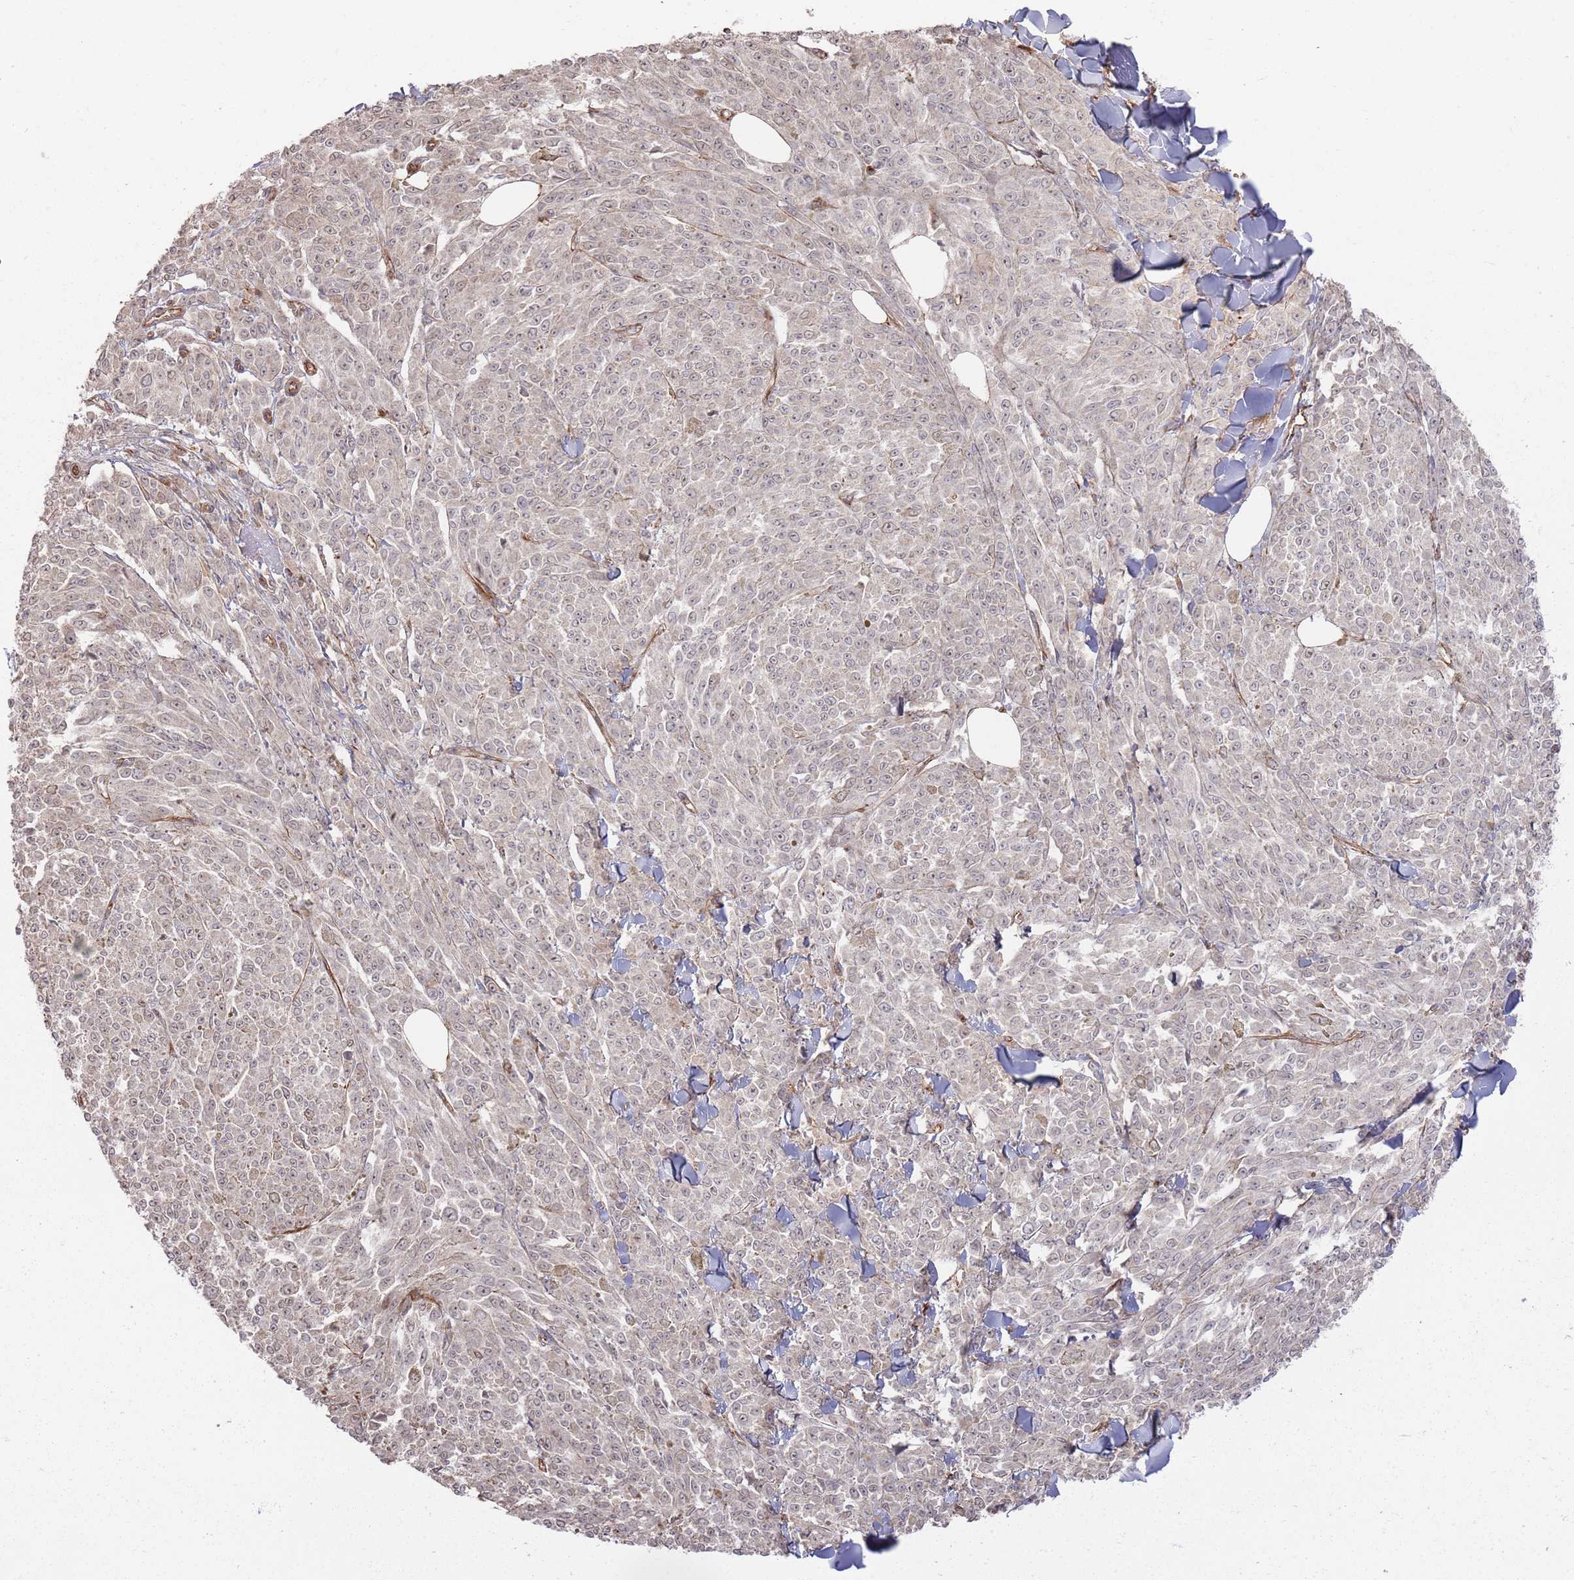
{"staining": {"intensity": "negative", "quantity": "none", "location": "none"}, "tissue": "melanoma", "cell_type": "Tumor cells", "image_type": "cancer", "snomed": [{"axis": "morphology", "description": "Malignant melanoma, NOS"}, {"axis": "topography", "description": "Skin"}], "caption": "Malignant melanoma was stained to show a protein in brown. There is no significant positivity in tumor cells. Brightfield microscopy of IHC stained with DAB (3,3'-diaminobenzidine) (brown) and hematoxylin (blue), captured at high magnification.", "gene": "PHF21A", "patient": {"sex": "female", "age": 52}}